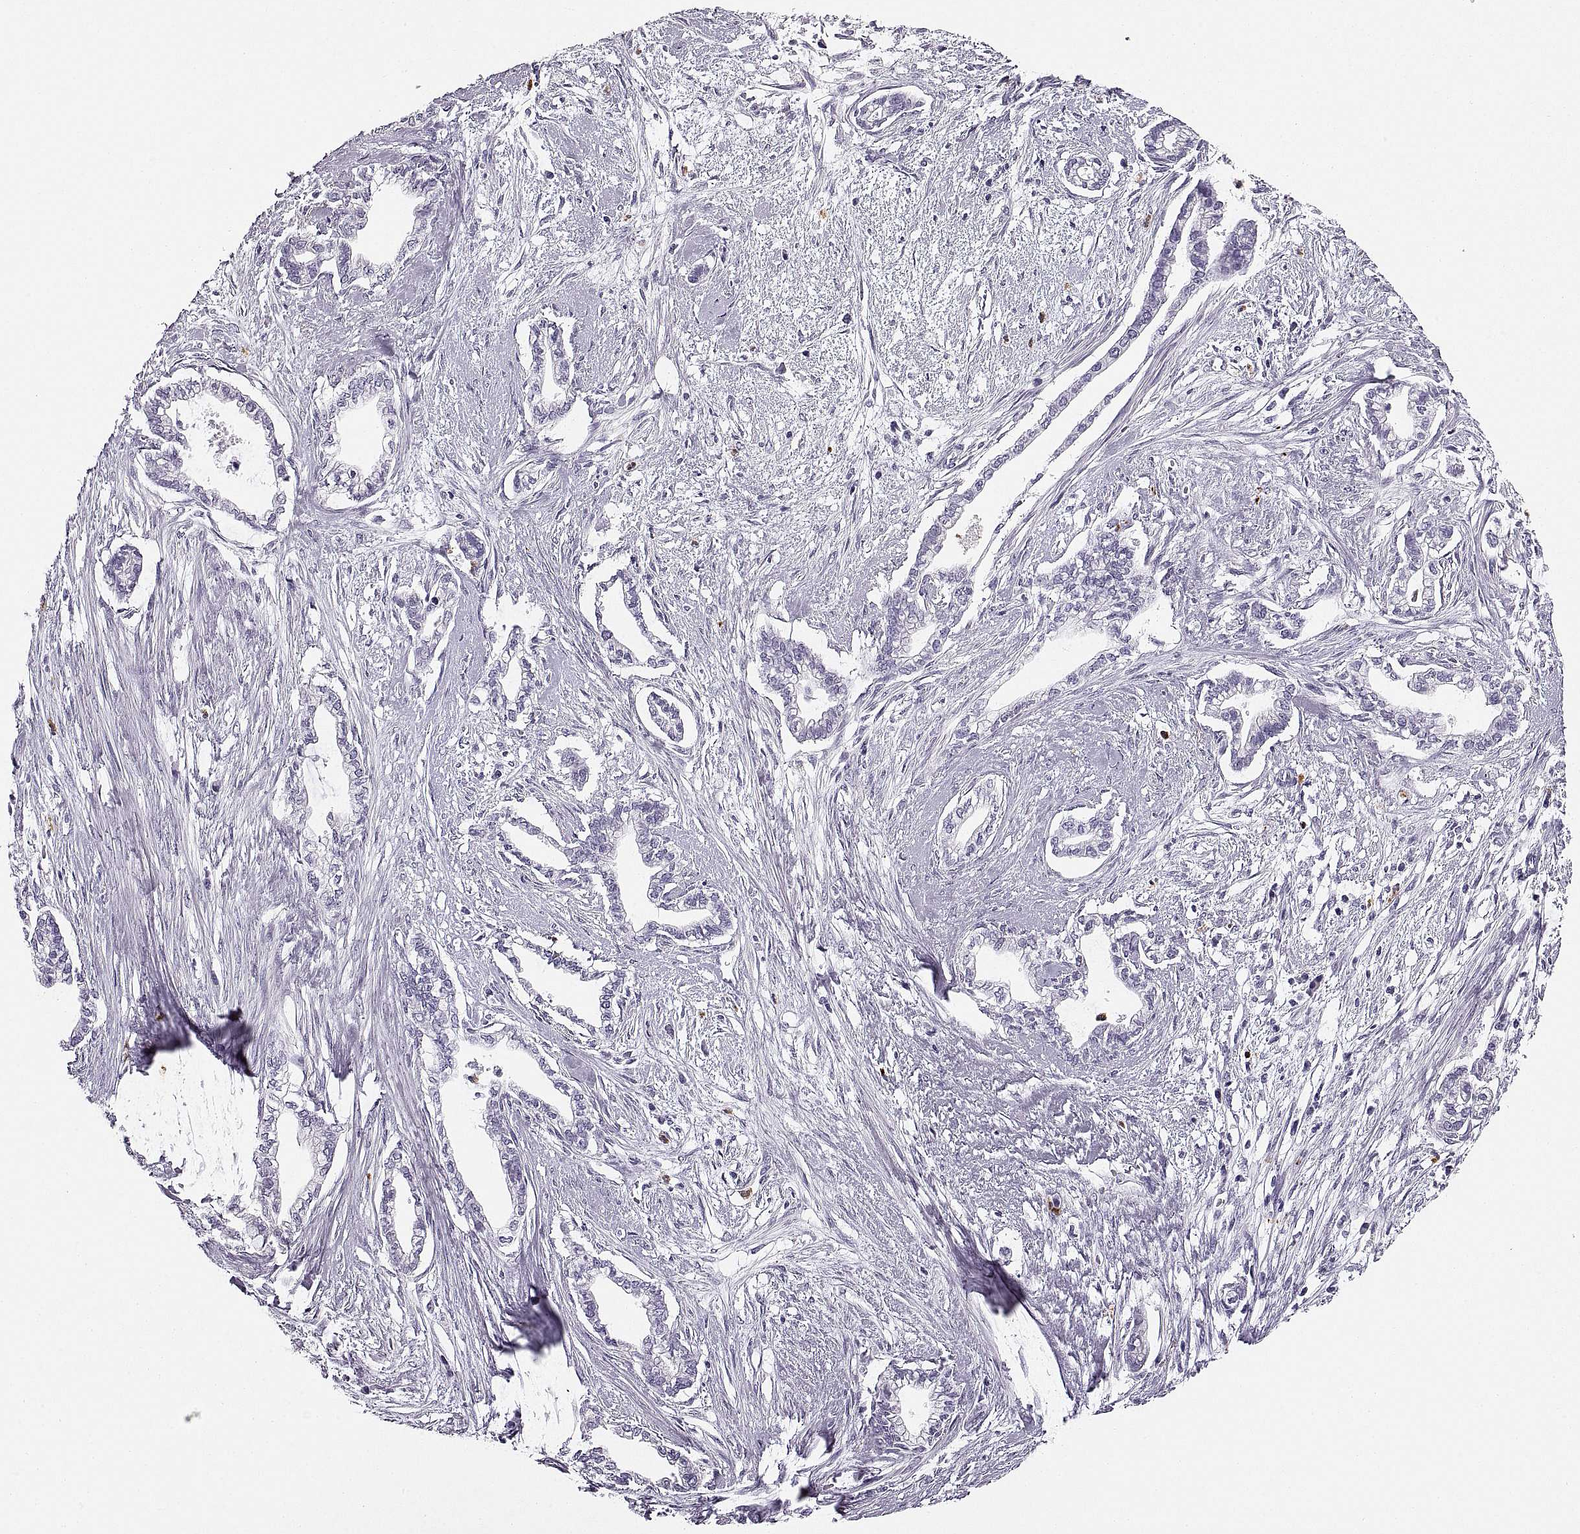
{"staining": {"intensity": "negative", "quantity": "none", "location": "none"}, "tissue": "cervical cancer", "cell_type": "Tumor cells", "image_type": "cancer", "snomed": [{"axis": "morphology", "description": "Adenocarcinoma, NOS"}, {"axis": "topography", "description": "Cervix"}], "caption": "A high-resolution histopathology image shows immunohistochemistry (IHC) staining of cervical cancer, which exhibits no significant staining in tumor cells. (DAB (3,3'-diaminobenzidine) immunohistochemistry with hematoxylin counter stain).", "gene": "MILR1", "patient": {"sex": "female", "age": 62}}